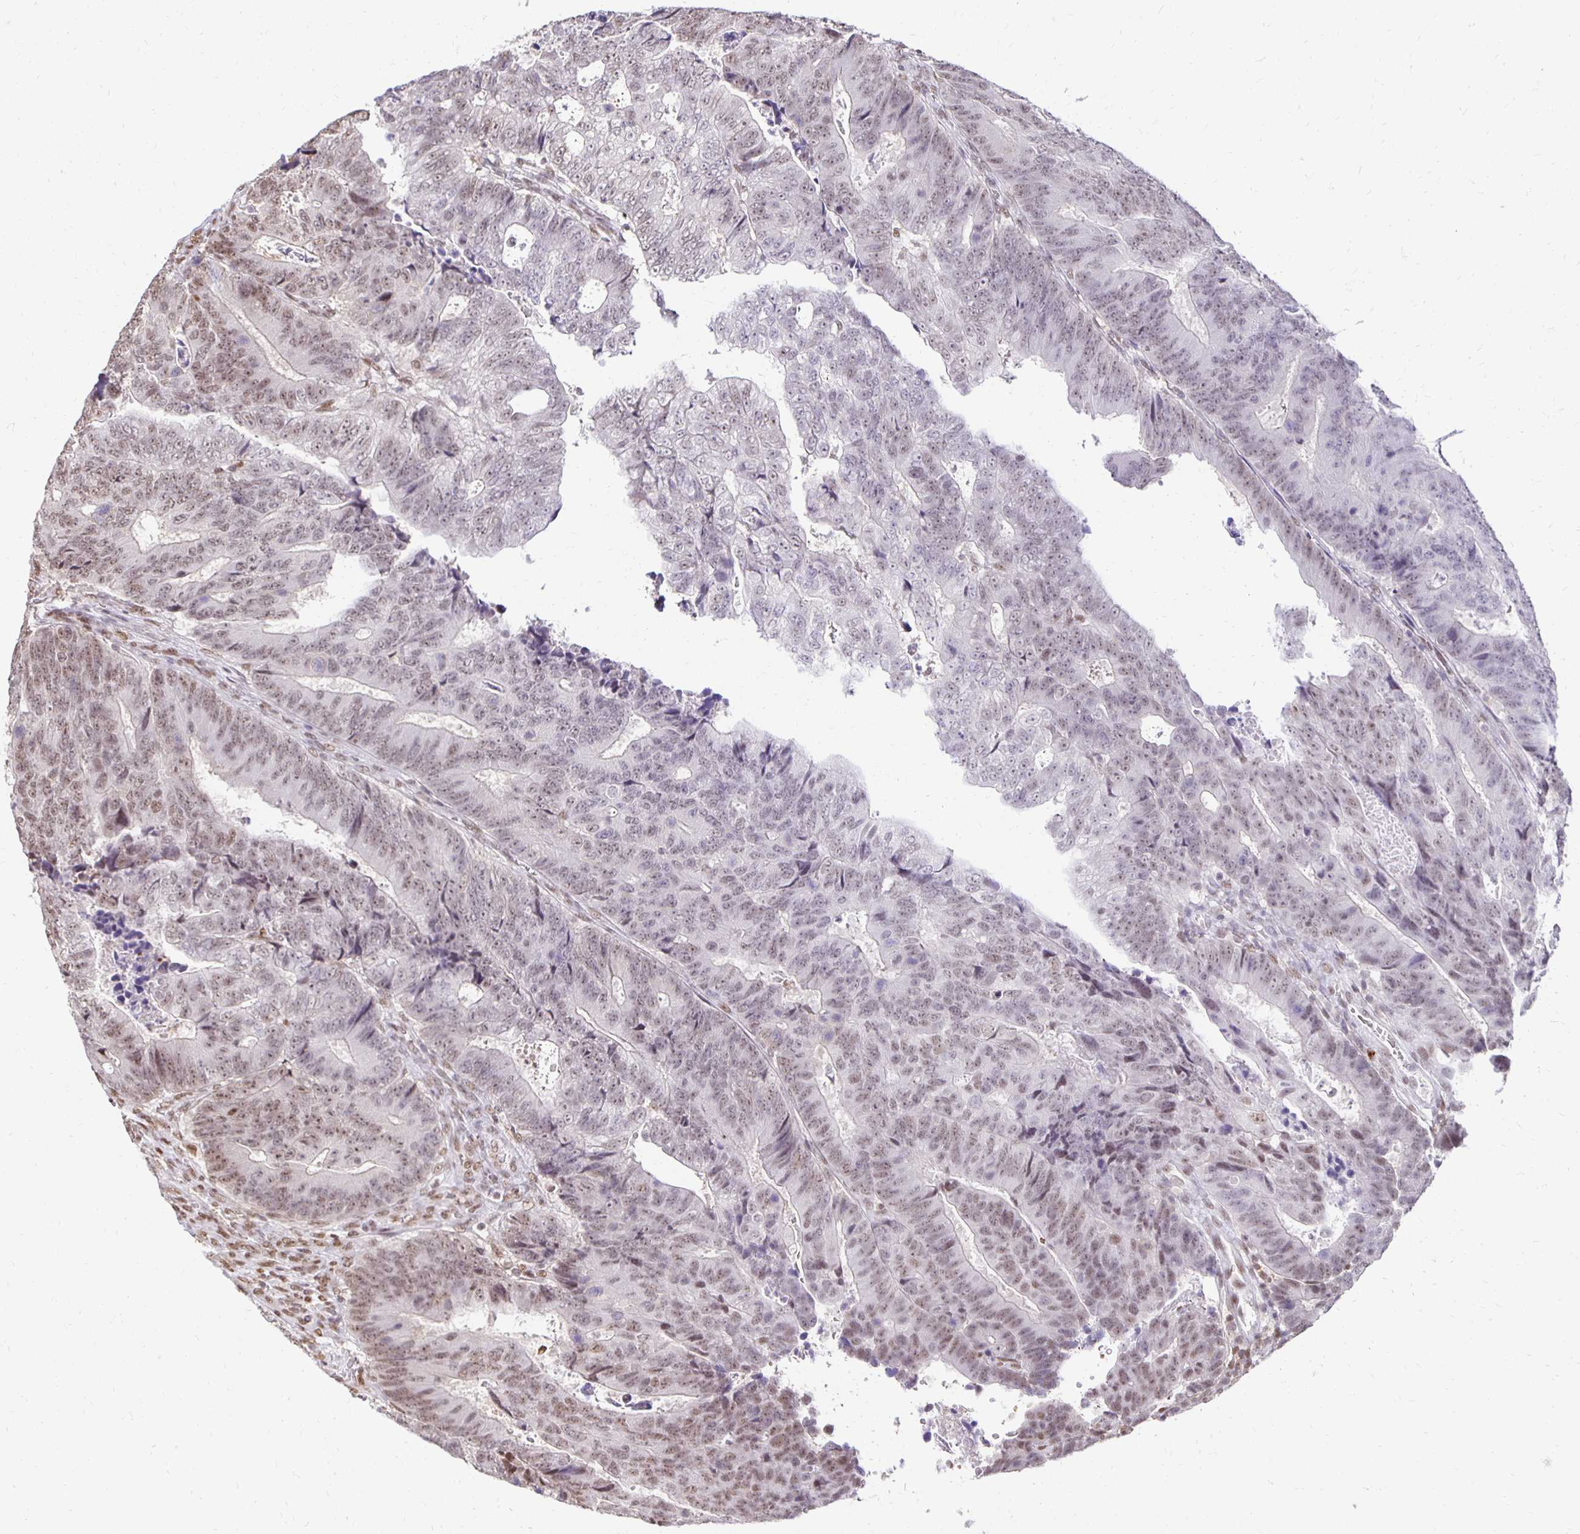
{"staining": {"intensity": "moderate", "quantity": "25%-75%", "location": "nuclear"}, "tissue": "colorectal cancer", "cell_type": "Tumor cells", "image_type": "cancer", "snomed": [{"axis": "morphology", "description": "Adenocarcinoma, NOS"}, {"axis": "topography", "description": "Colon"}], "caption": "Protein expression analysis of human colorectal cancer (adenocarcinoma) reveals moderate nuclear positivity in approximately 25%-75% of tumor cells.", "gene": "ZNF579", "patient": {"sex": "female", "age": 48}}